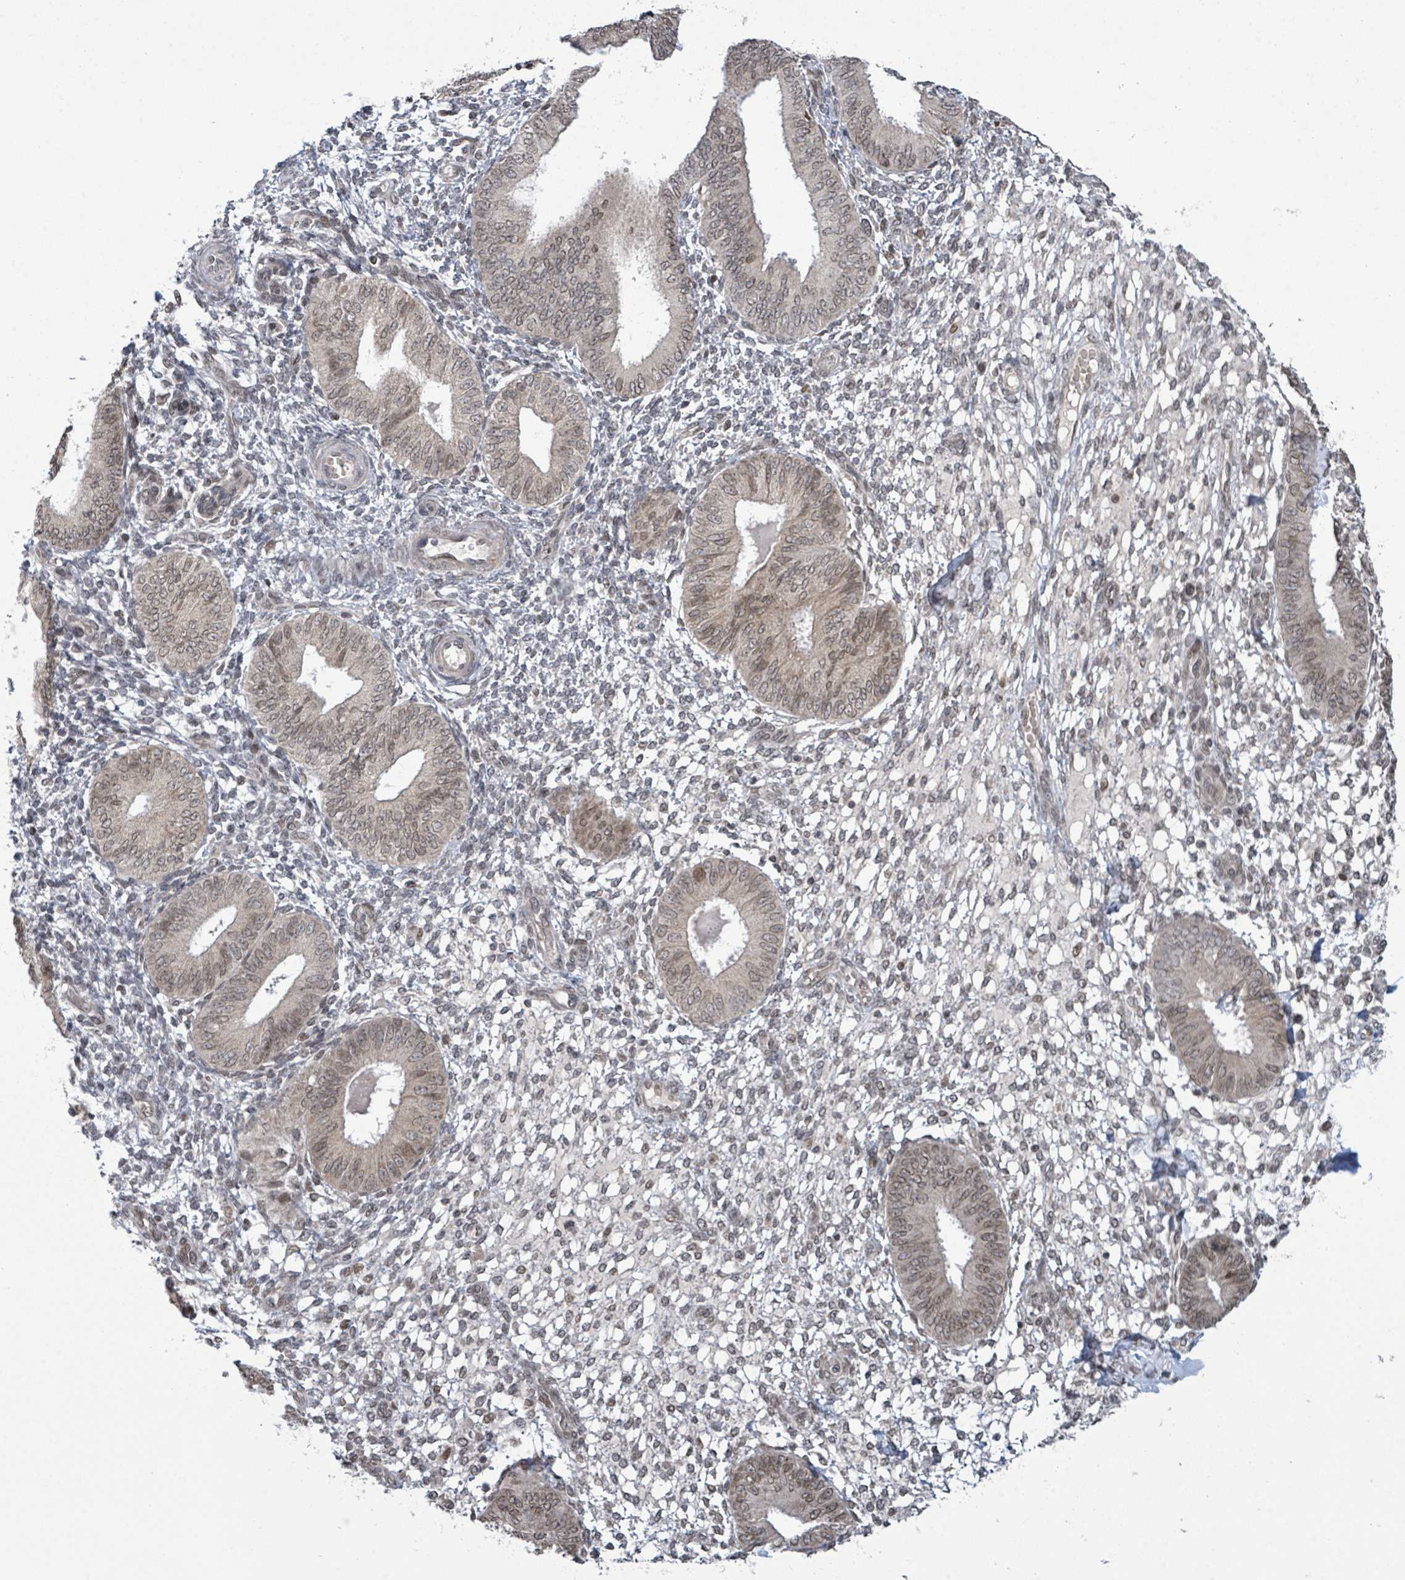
{"staining": {"intensity": "negative", "quantity": "none", "location": "none"}, "tissue": "endometrium", "cell_type": "Cells in endometrial stroma", "image_type": "normal", "snomed": [{"axis": "morphology", "description": "Normal tissue, NOS"}, {"axis": "topography", "description": "Endometrium"}], "caption": "Immunohistochemical staining of unremarkable endometrium demonstrates no significant expression in cells in endometrial stroma. The staining is performed using DAB brown chromogen with nuclei counter-stained in using hematoxylin.", "gene": "SBF2", "patient": {"sex": "female", "age": 49}}